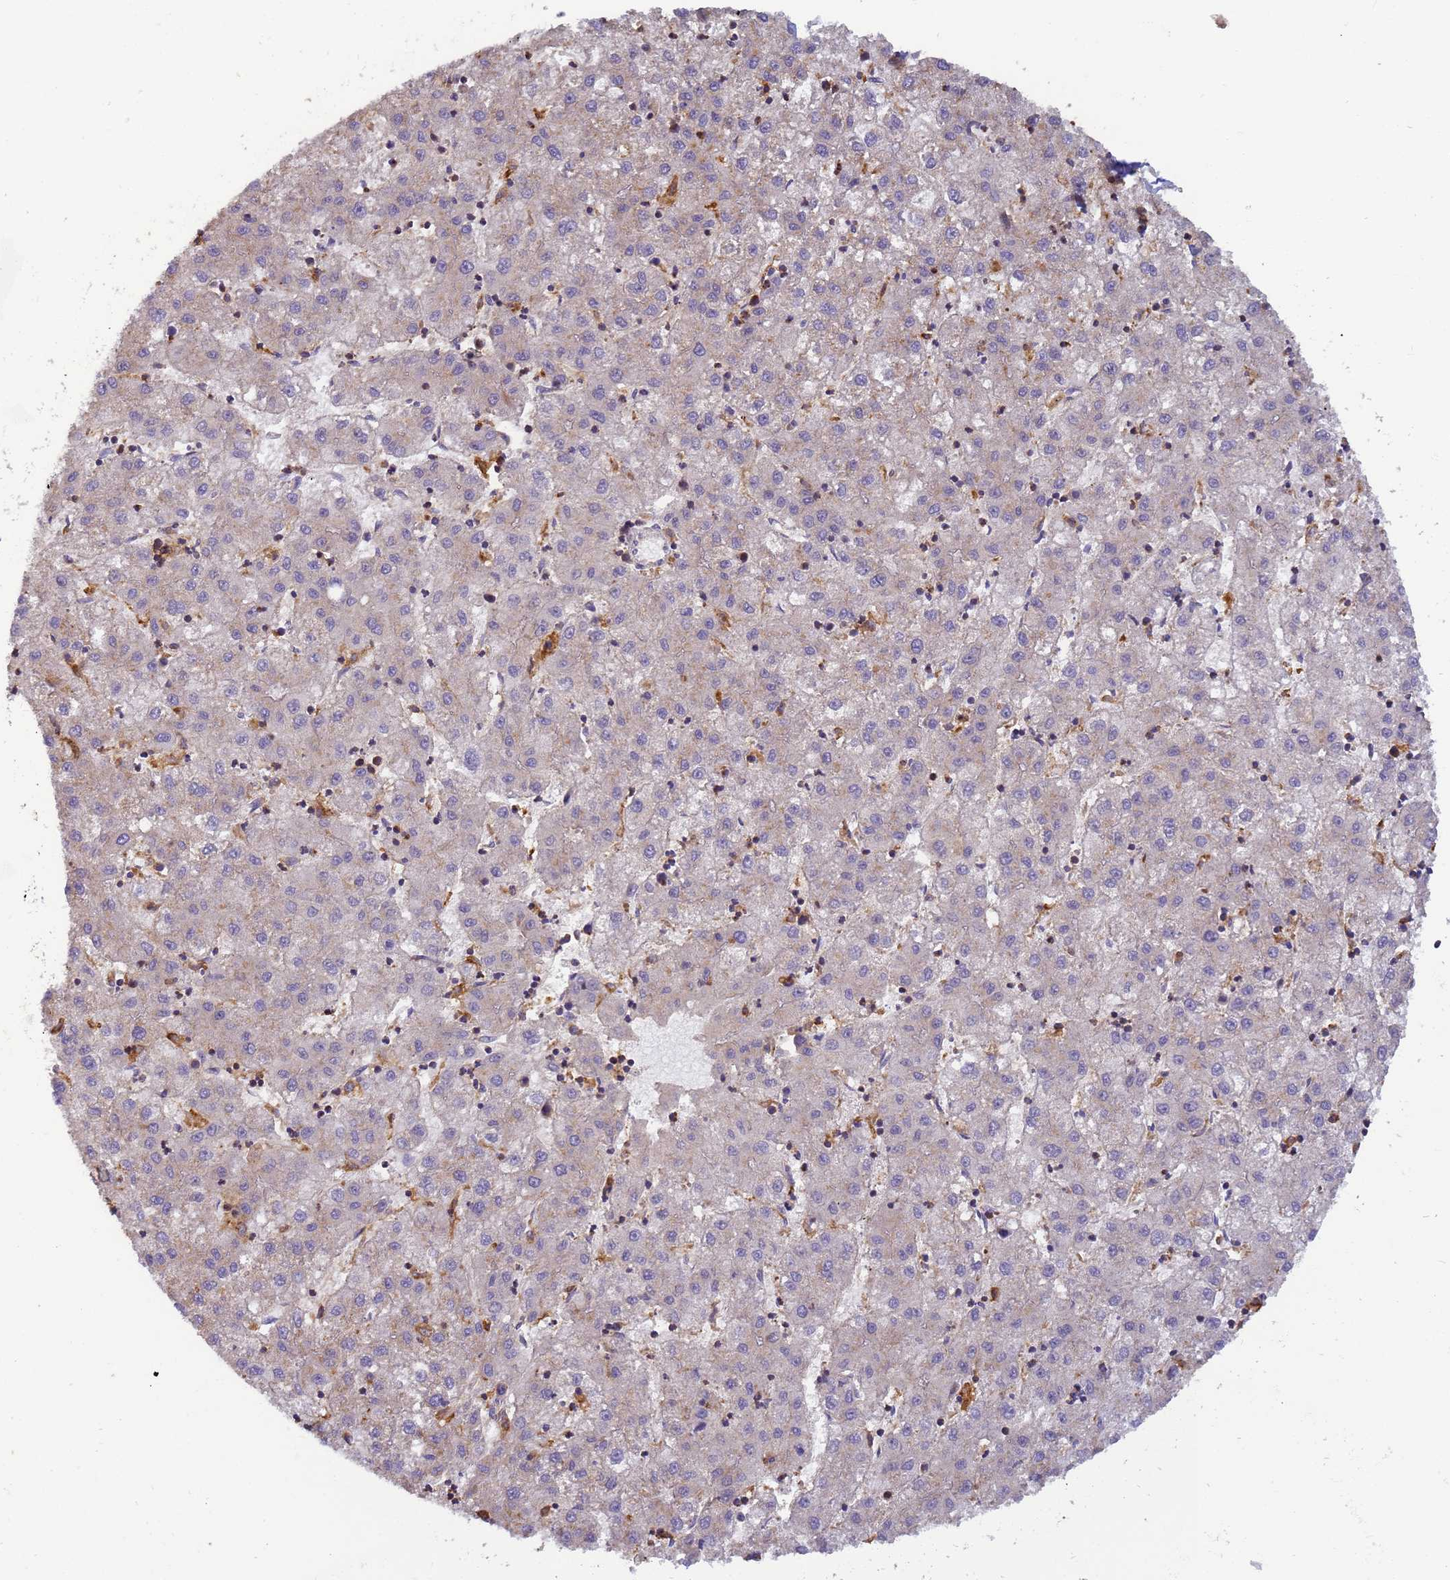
{"staining": {"intensity": "negative", "quantity": "none", "location": "none"}, "tissue": "liver cancer", "cell_type": "Tumor cells", "image_type": "cancer", "snomed": [{"axis": "morphology", "description": "Carcinoma, Hepatocellular, NOS"}, {"axis": "topography", "description": "Liver"}], "caption": "Liver cancer (hepatocellular carcinoma) was stained to show a protein in brown. There is no significant expression in tumor cells.", "gene": "M6PR", "patient": {"sex": "male", "age": 72}}